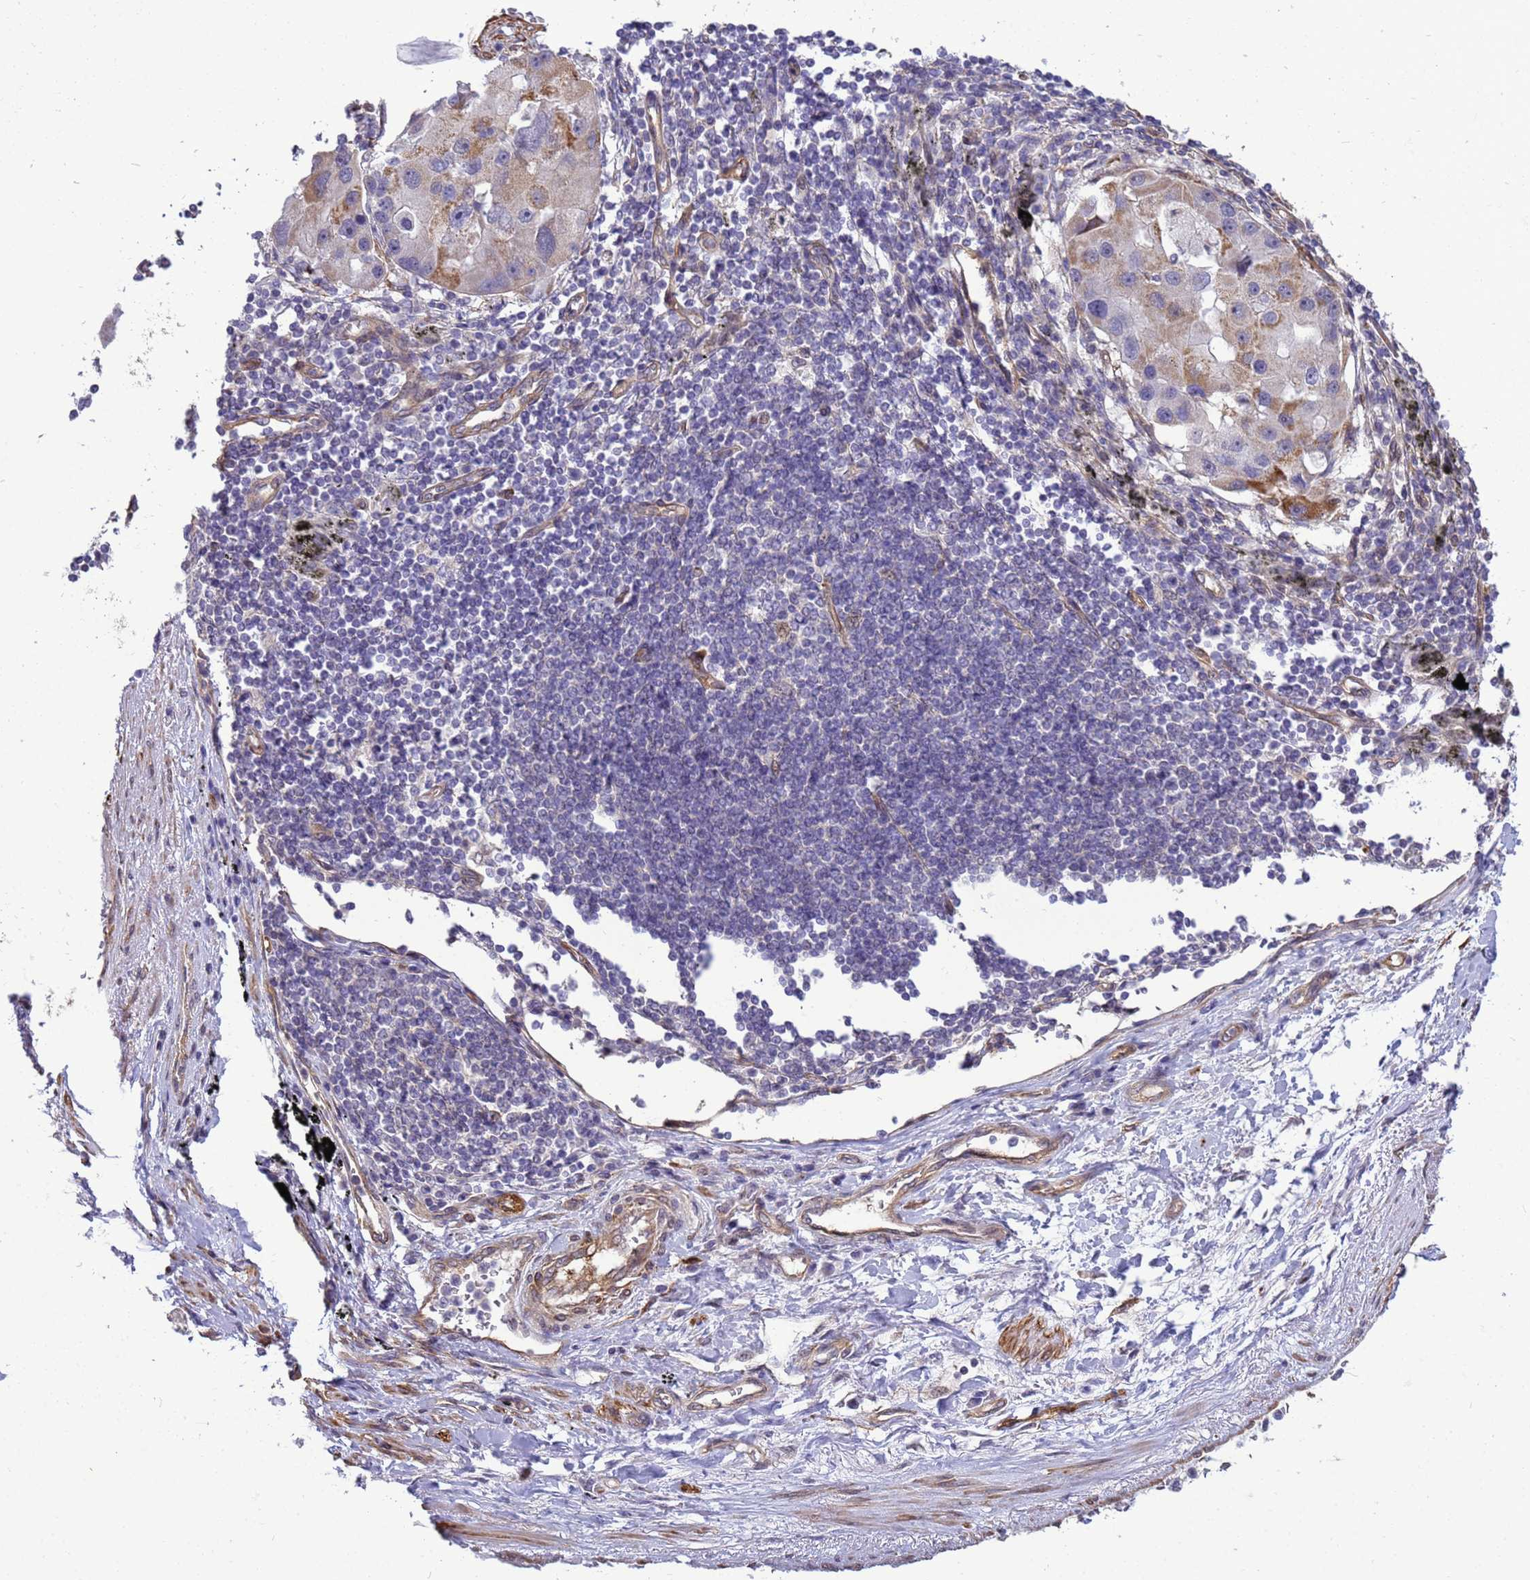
{"staining": {"intensity": "weak", "quantity": "<25%", "location": "cytoplasmic/membranous"}, "tissue": "lung cancer", "cell_type": "Tumor cells", "image_type": "cancer", "snomed": [{"axis": "morphology", "description": "Adenocarcinoma, NOS"}, {"axis": "topography", "description": "Lung"}], "caption": "The IHC histopathology image has no significant positivity in tumor cells of lung cancer tissue. Nuclei are stained in blue.", "gene": "ITGB4", "patient": {"sex": "female", "age": 54}}